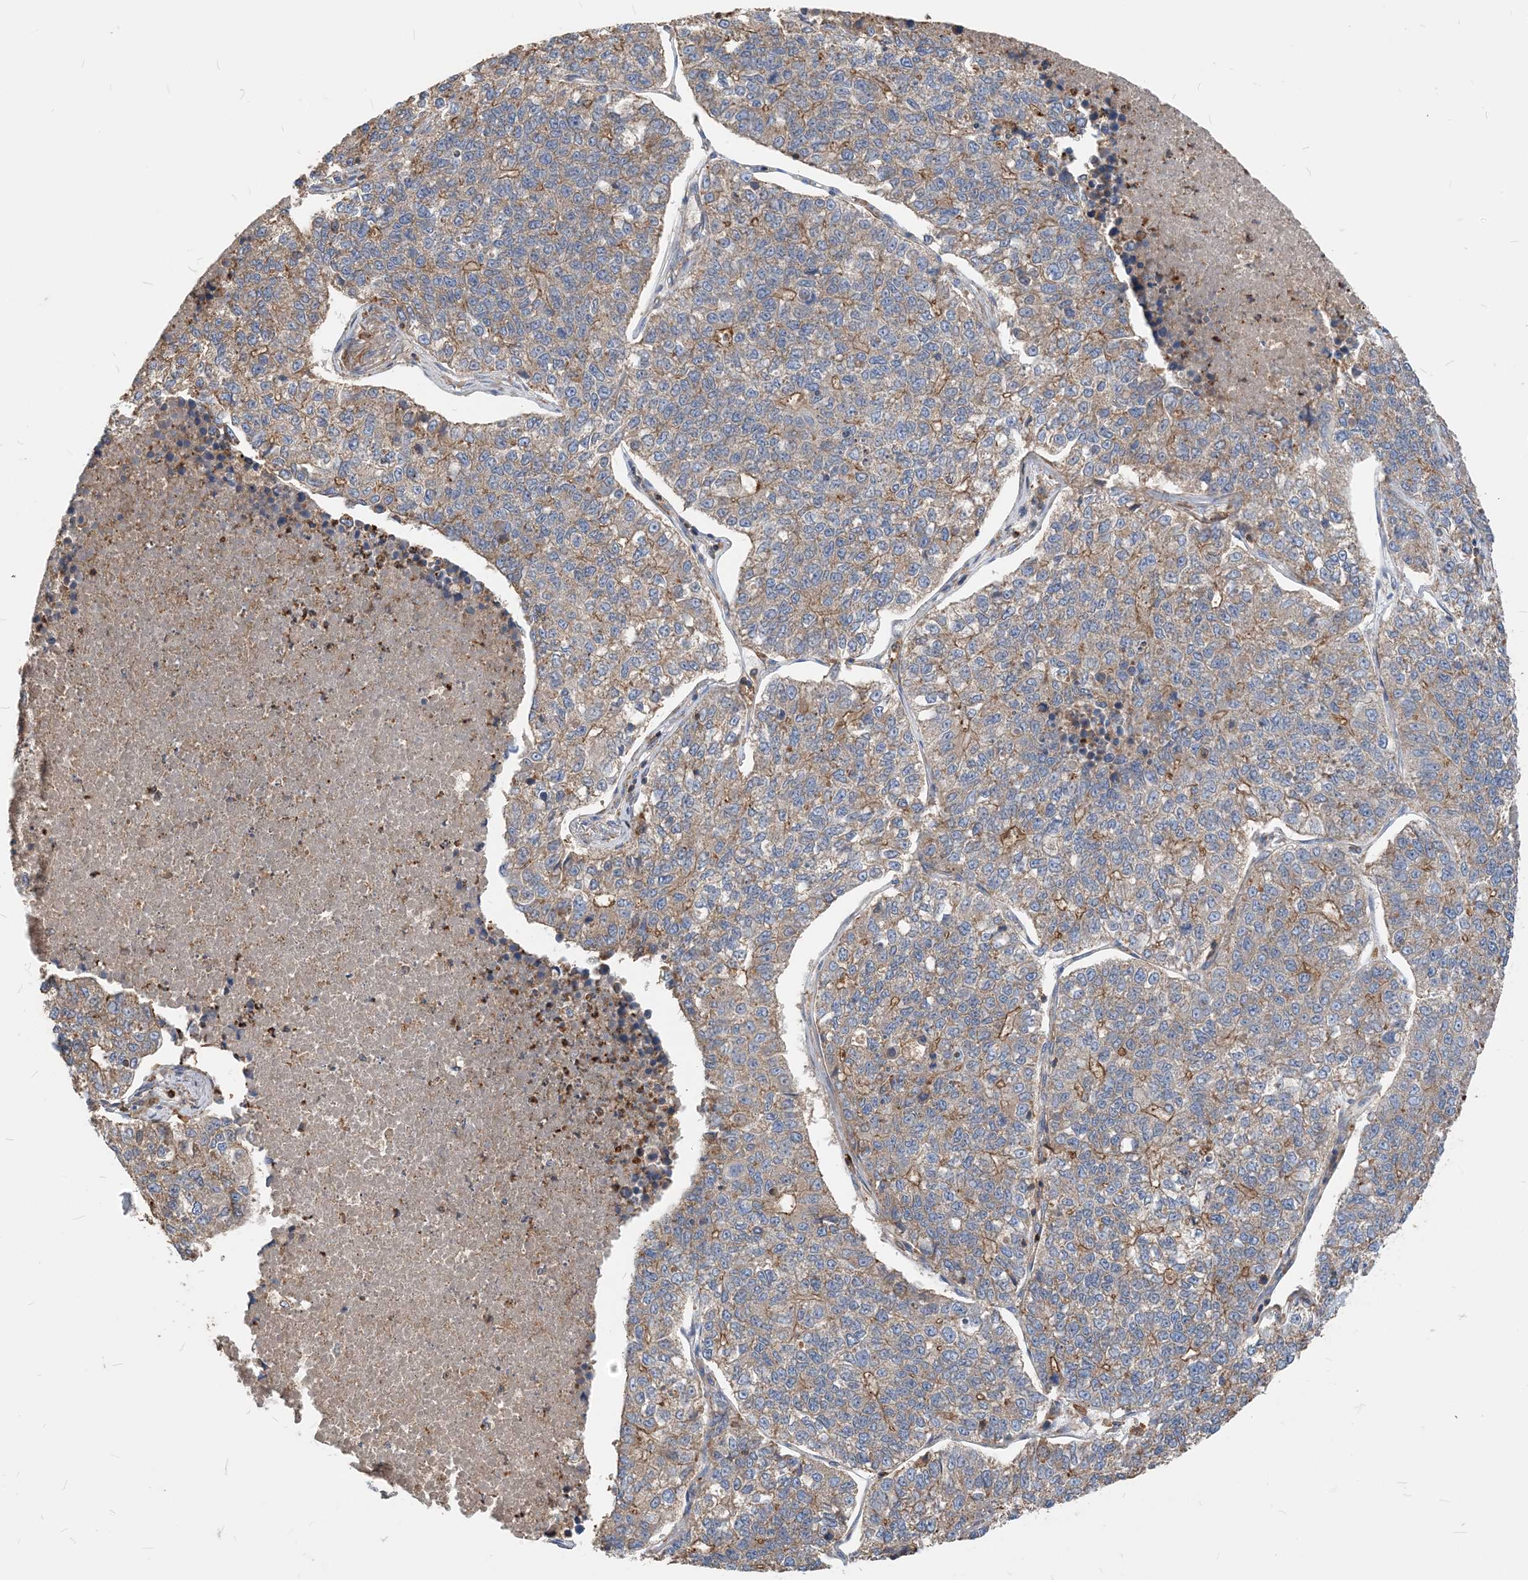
{"staining": {"intensity": "moderate", "quantity": "<25%", "location": "cytoplasmic/membranous"}, "tissue": "lung cancer", "cell_type": "Tumor cells", "image_type": "cancer", "snomed": [{"axis": "morphology", "description": "Adenocarcinoma, NOS"}, {"axis": "topography", "description": "Lung"}], "caption": "Immunohistochemical staining of lung cancer (adenocarcinoma) displays low levels of moderate cytoplasmic/membranous protein staining in about <25% of tumor cells. (DAB (3,3'-diaminobenzidine) IHC, brown staining for protein, blue staining for nuclei).", "gene": "PARVG", "patient": {"sex": "male", "age": 49}}